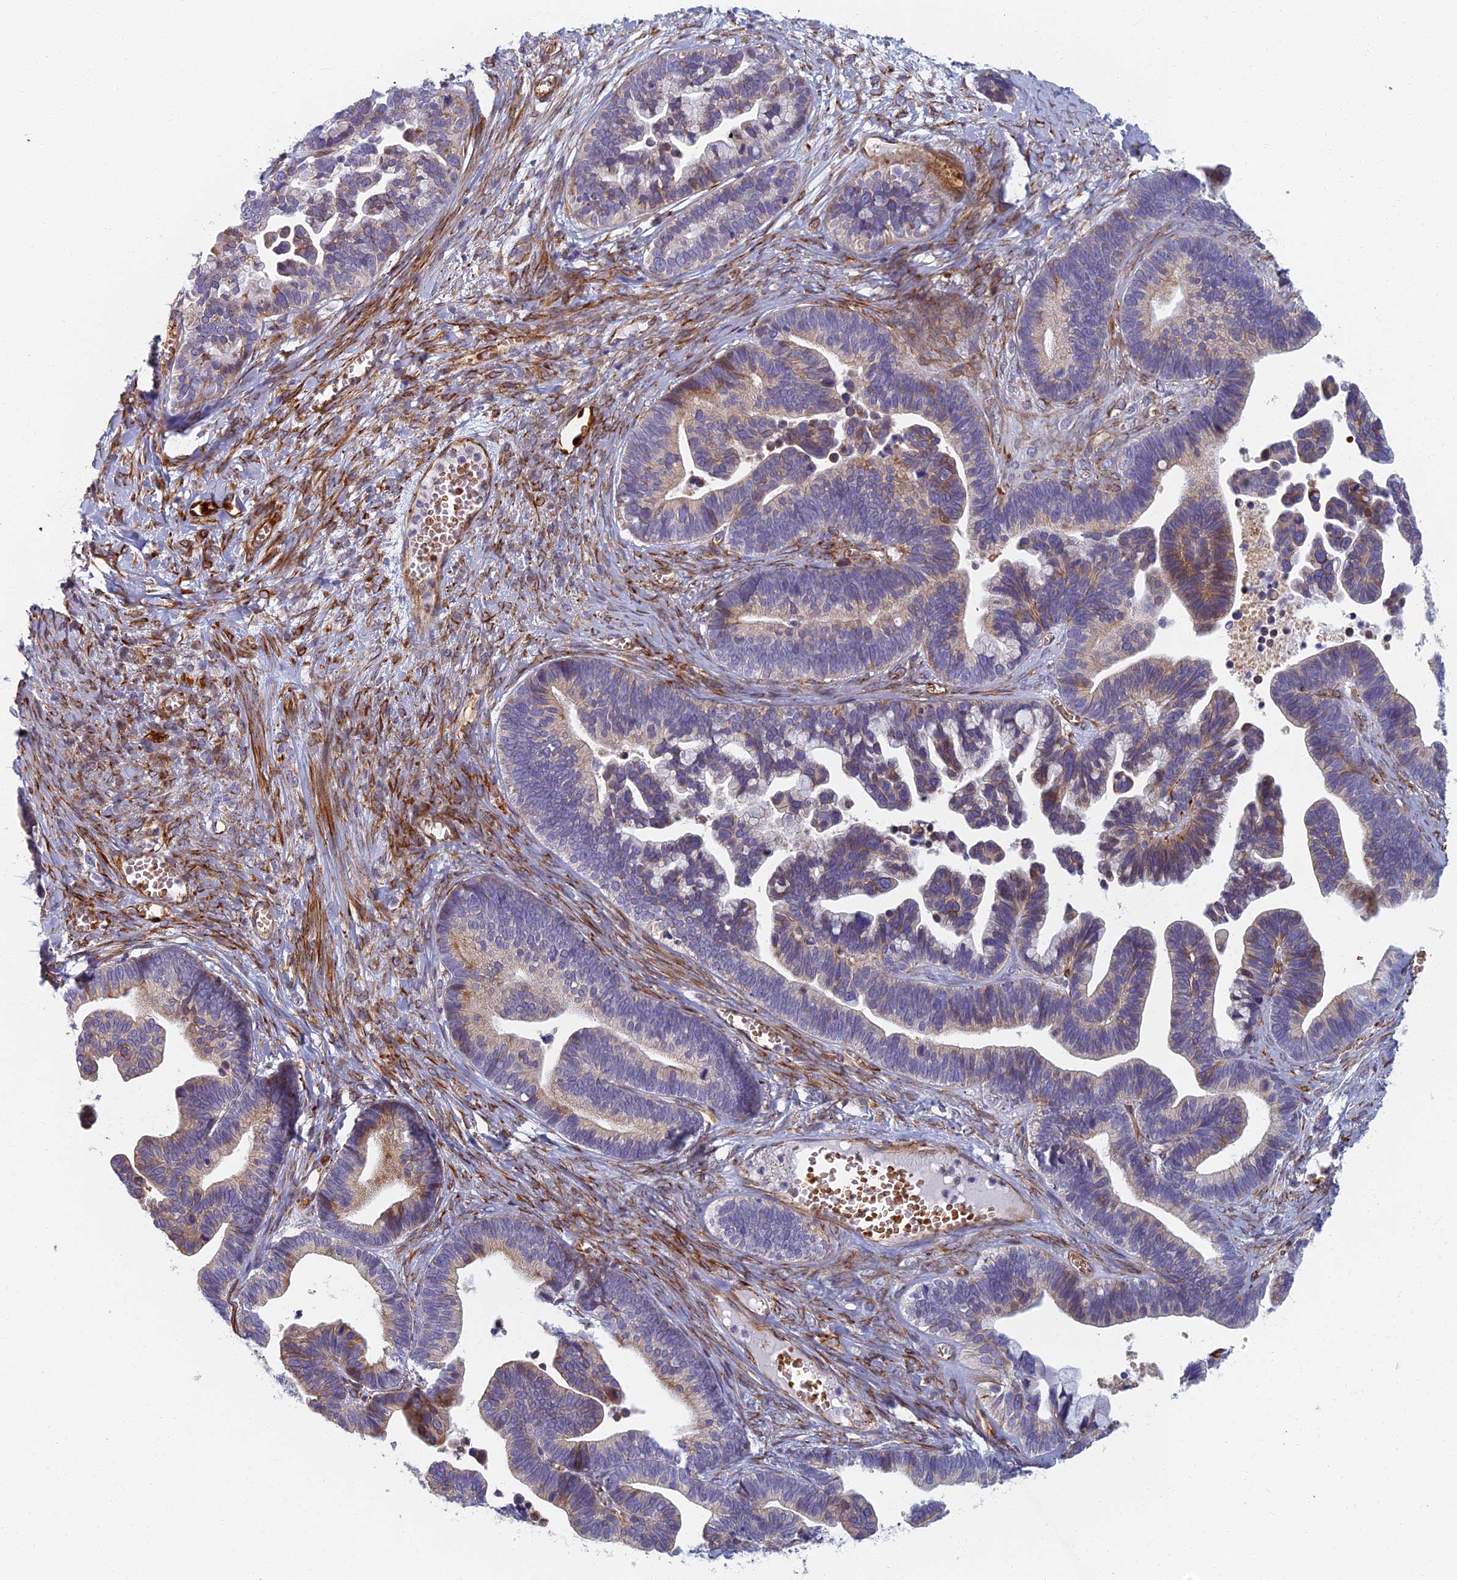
{"staining": {"intensity": "weak", "quantity": "25%-75%", "location": "cytoplasmic/membranous"}, "tissue": "ovarian cancer", "cell_type": "Tumor cells", "image_type": "cancer", "snomed": [{"axis": "morphology", "description": "Cystadenocarcinoma, serous, NOS"}, {"axis": "topography", "description": "Ovary"}], "caption": "Brown immunohistochemical staining in ovarian serous cystadenocarcinoma displays weak cytoplasmic/membranous expression in approximately 25%-75% of tumor cells.", "gene": "ABCB10", "patient": {"sex": "female", "age": 56}}